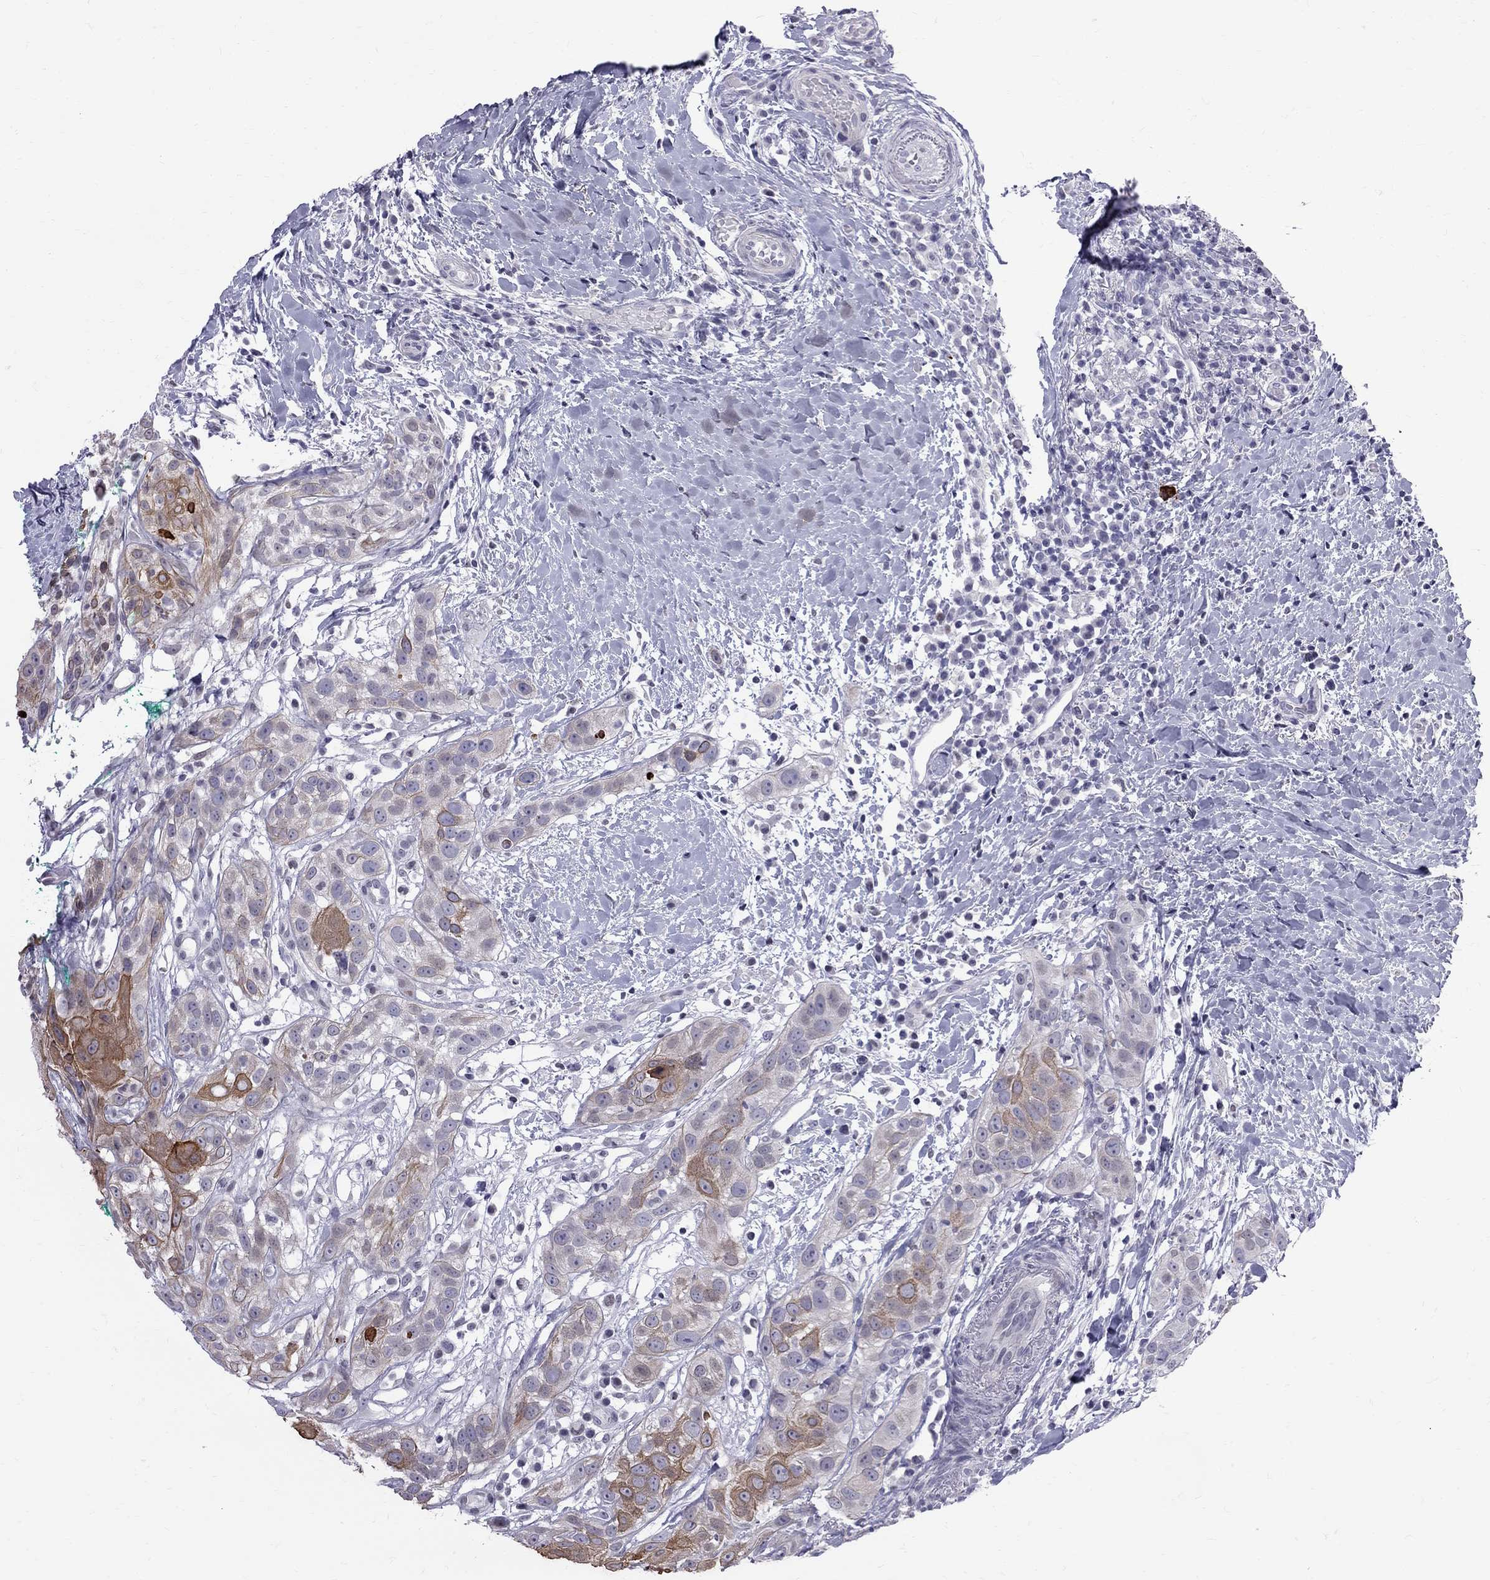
{"staining": {"intensity": "strong", "quantity": "<25%", "location": "cytoplasmic/membranous"}, "tissue": "head and neck cancer", "cell_type": "Tumor cells", "image_type": "cancer", "snomed": [{"axis": "morphology", "description": "Normal tissue, NOS"}, {"axis": "morphology", "description": "Squamous cell carcinoma, NOS"}, {"axis": "topography", "description": "Oral tissue"}, {"axis": "topography", "description": "Salivary gland"}, {"axis": "topography", "description": "Head-Neck"}], "caption": "Immunohistochemistry of head and neck squamous cell carcinoma displays medium levels of strong cytoplasmic/membranous staining in about <25% of tumor cells.", "gene": "MUC15", "patient": {"sex": "female", "age": 62}}